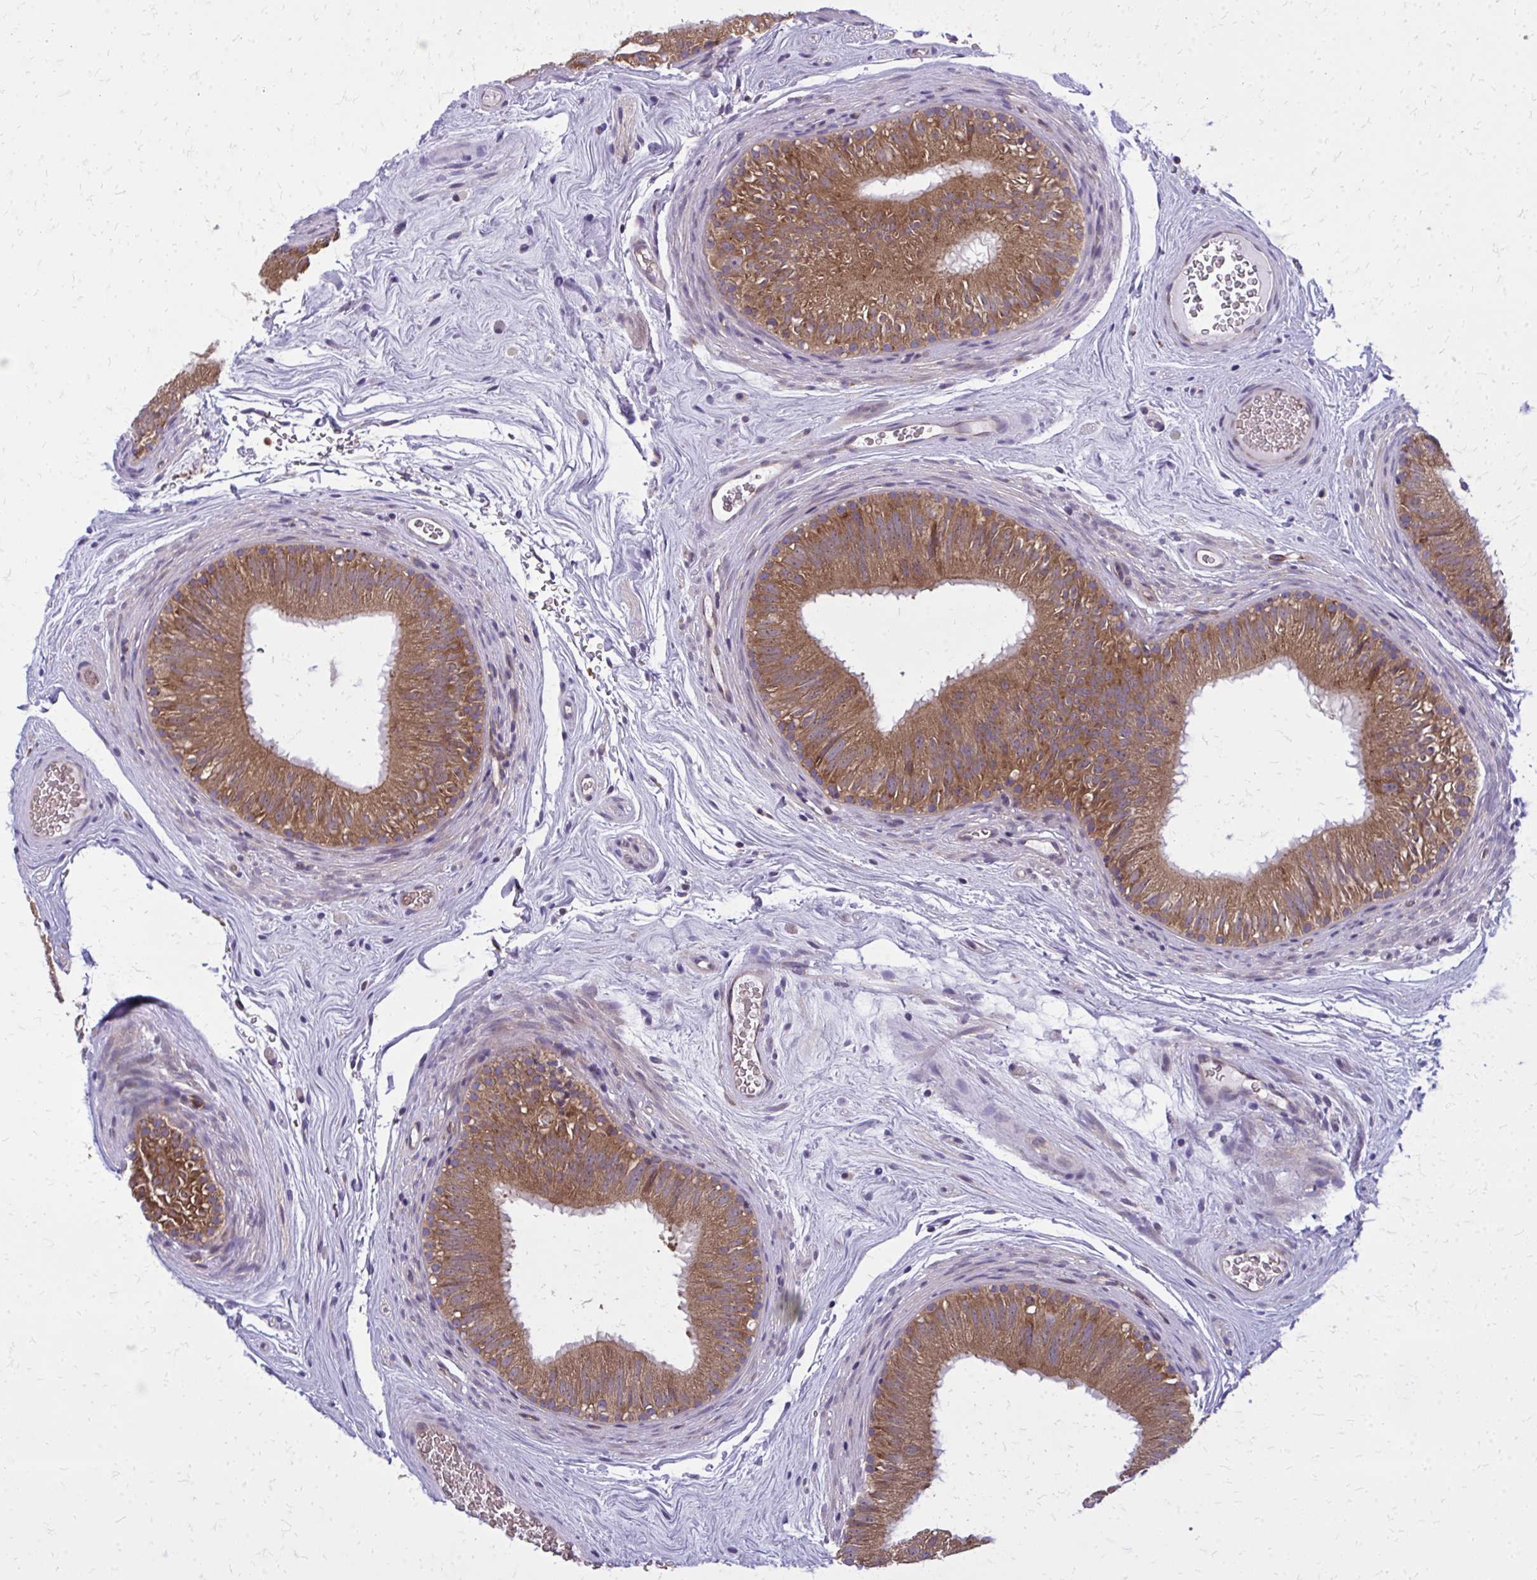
{"staining": {"intensity": "strong", "quantity": ">75%", "location": "cytoplasmic/membranous"}, "tissue": "epididymis", "cell_type": "Glandular cells", "image_type": "normal", "snomed": [{"axis": "morphology", "description": "Normal tissue, NOS"}, {"axis": "topography", "description": "Epididymis"}], "caption": "High-magnification brightfield microscopy of normal epididymis stained with DAB (brown) and counterstained with hematoxylin (blue). glandular cells exhibit strong cytoplasmic/membranous expression is appreciated in approximately>75% of cells. (DAB (3,3'-diaminobenzidine) = brown stain, brightfield microscopy at high magnification).", "gene": "PDK4", "patient": {"sex": "male", "age": 44}}